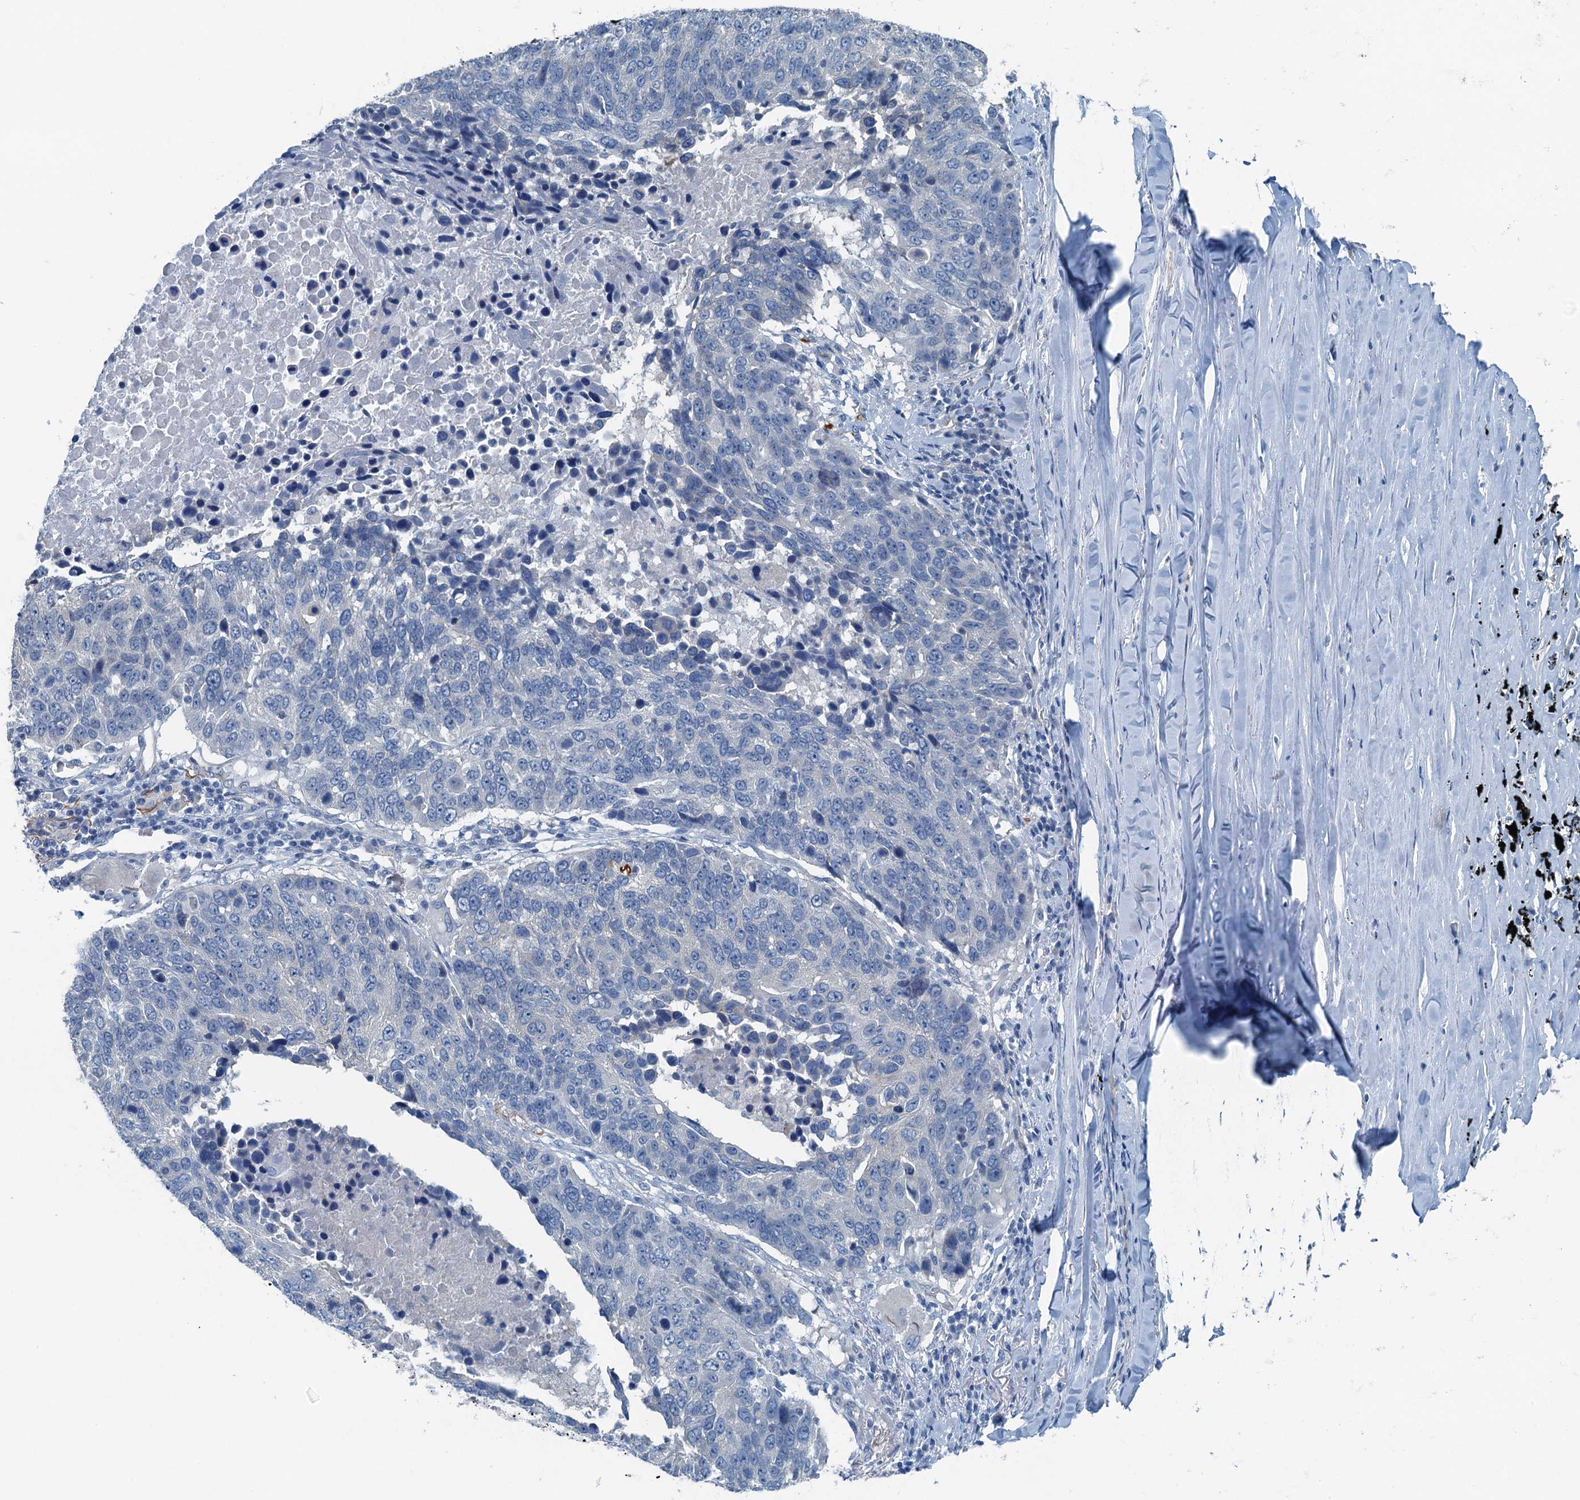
{"staining": {"intensity": "negative", "quantity": "none", "location": "none"}, "tissue": "lung cancer", "cell_type": "Tumor cells", "image_type": "cancer", "snomed": [{"axis": "morphology", "description": "Normal tissue, NOS"}, {"axis": "morphology", "description": "Squamous cell carcinoma, NOS"}, {"axis": "topography", "description": "Lymph node"}, {"axis": "topography", "description": "Lung"}], "caption": "This is an immunohistochemistry (IHC) micrograph of lung cancer. There is no expression in tumor cells.", "gene": "GFOD2", "patient": {"sex": "male", "age": 66}}